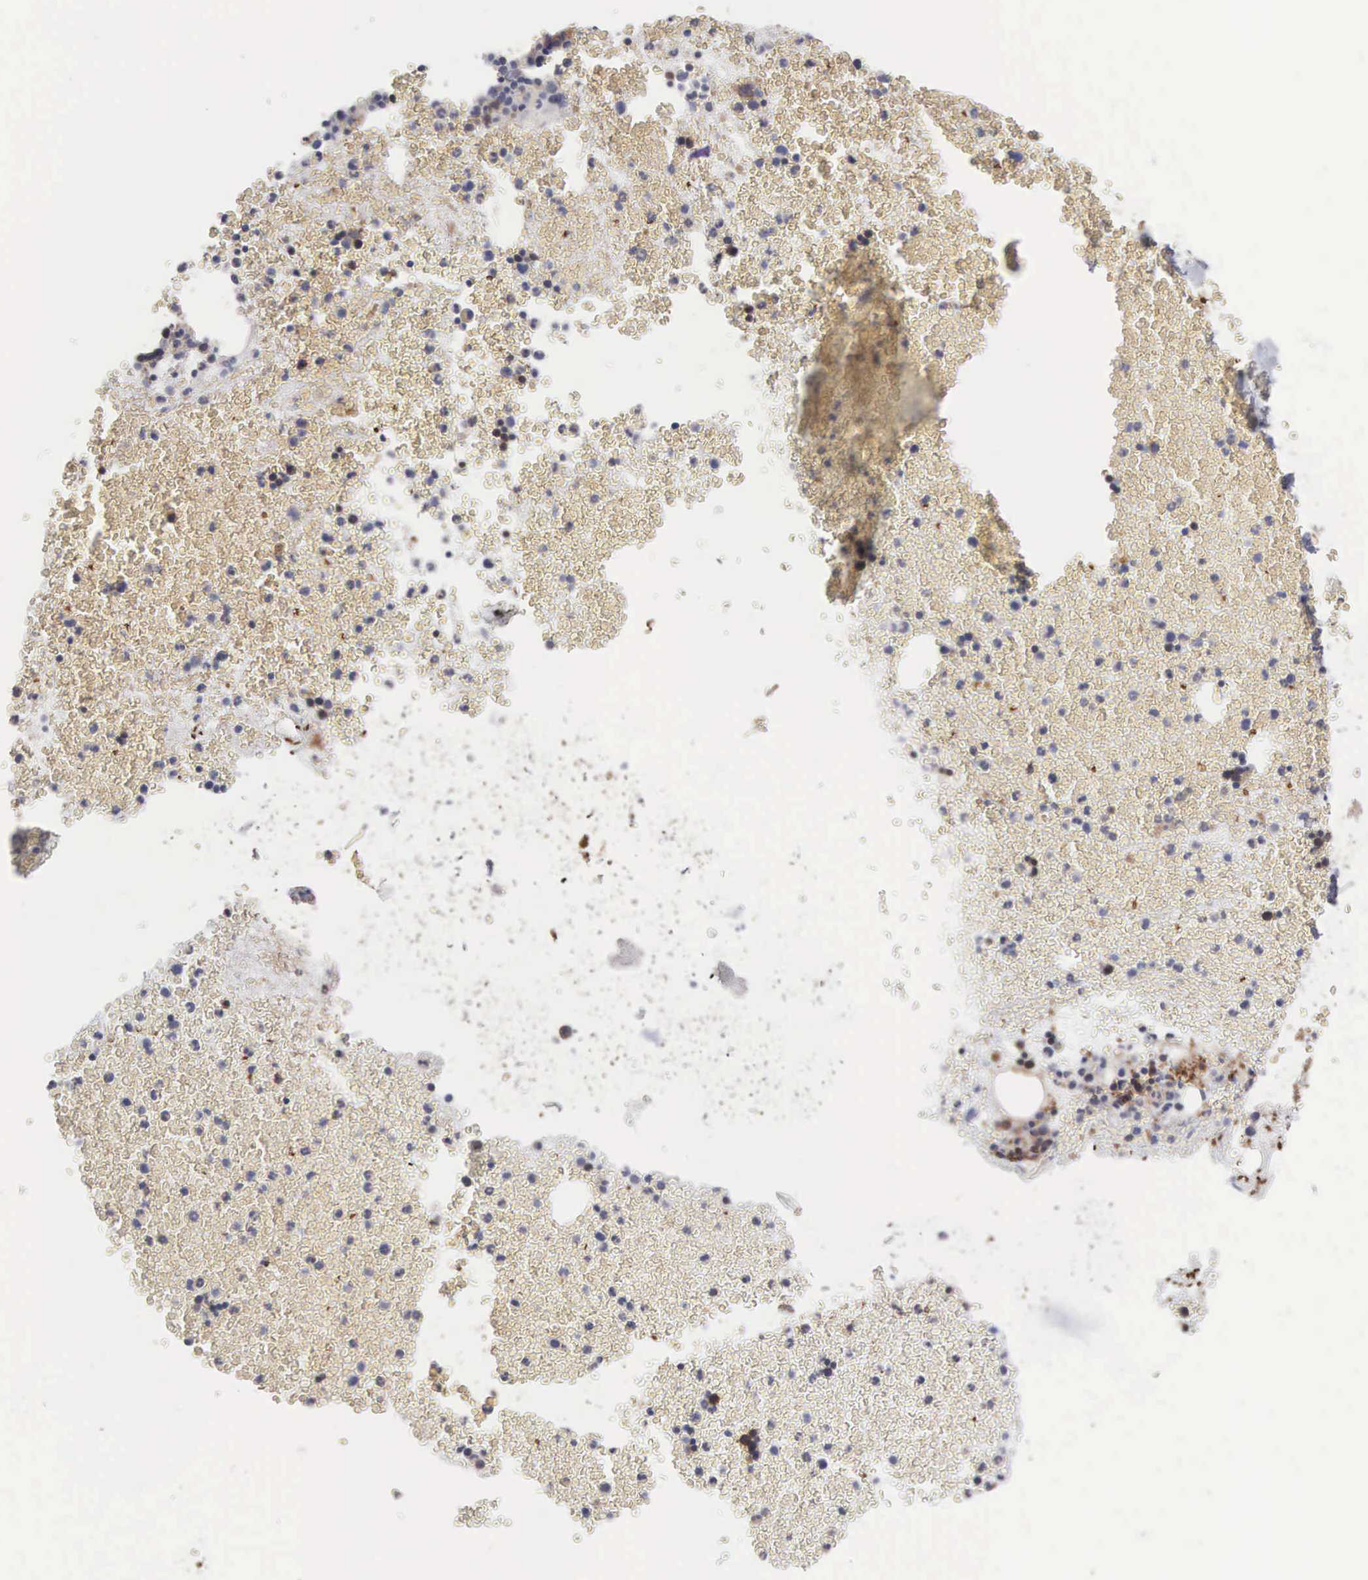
{"staining": {"intensity": "moderate", "quantity": "25%-75%", "location": "cytoplasmic/membranous"}, "tissue": "bone marrow", "cell_type": "Hematopoietic cells", "image_type": "normal", "snomed": [{"axis": "morphology", "description": "Normal tissue, NOS"}, {"axis": "topography", "description": "Bone marrow"}], "caption": "Protein expression by IHC displays moderate cytoplasmic/membranous positivity in about 25%-75% of hematopoietic cells in unremarkable bone marrow. Immunohistochemistry stains the protein in brown and the nuclei are stained blue.", "gene": "INF2", "patient": {"sex": "female", "age": 53}}